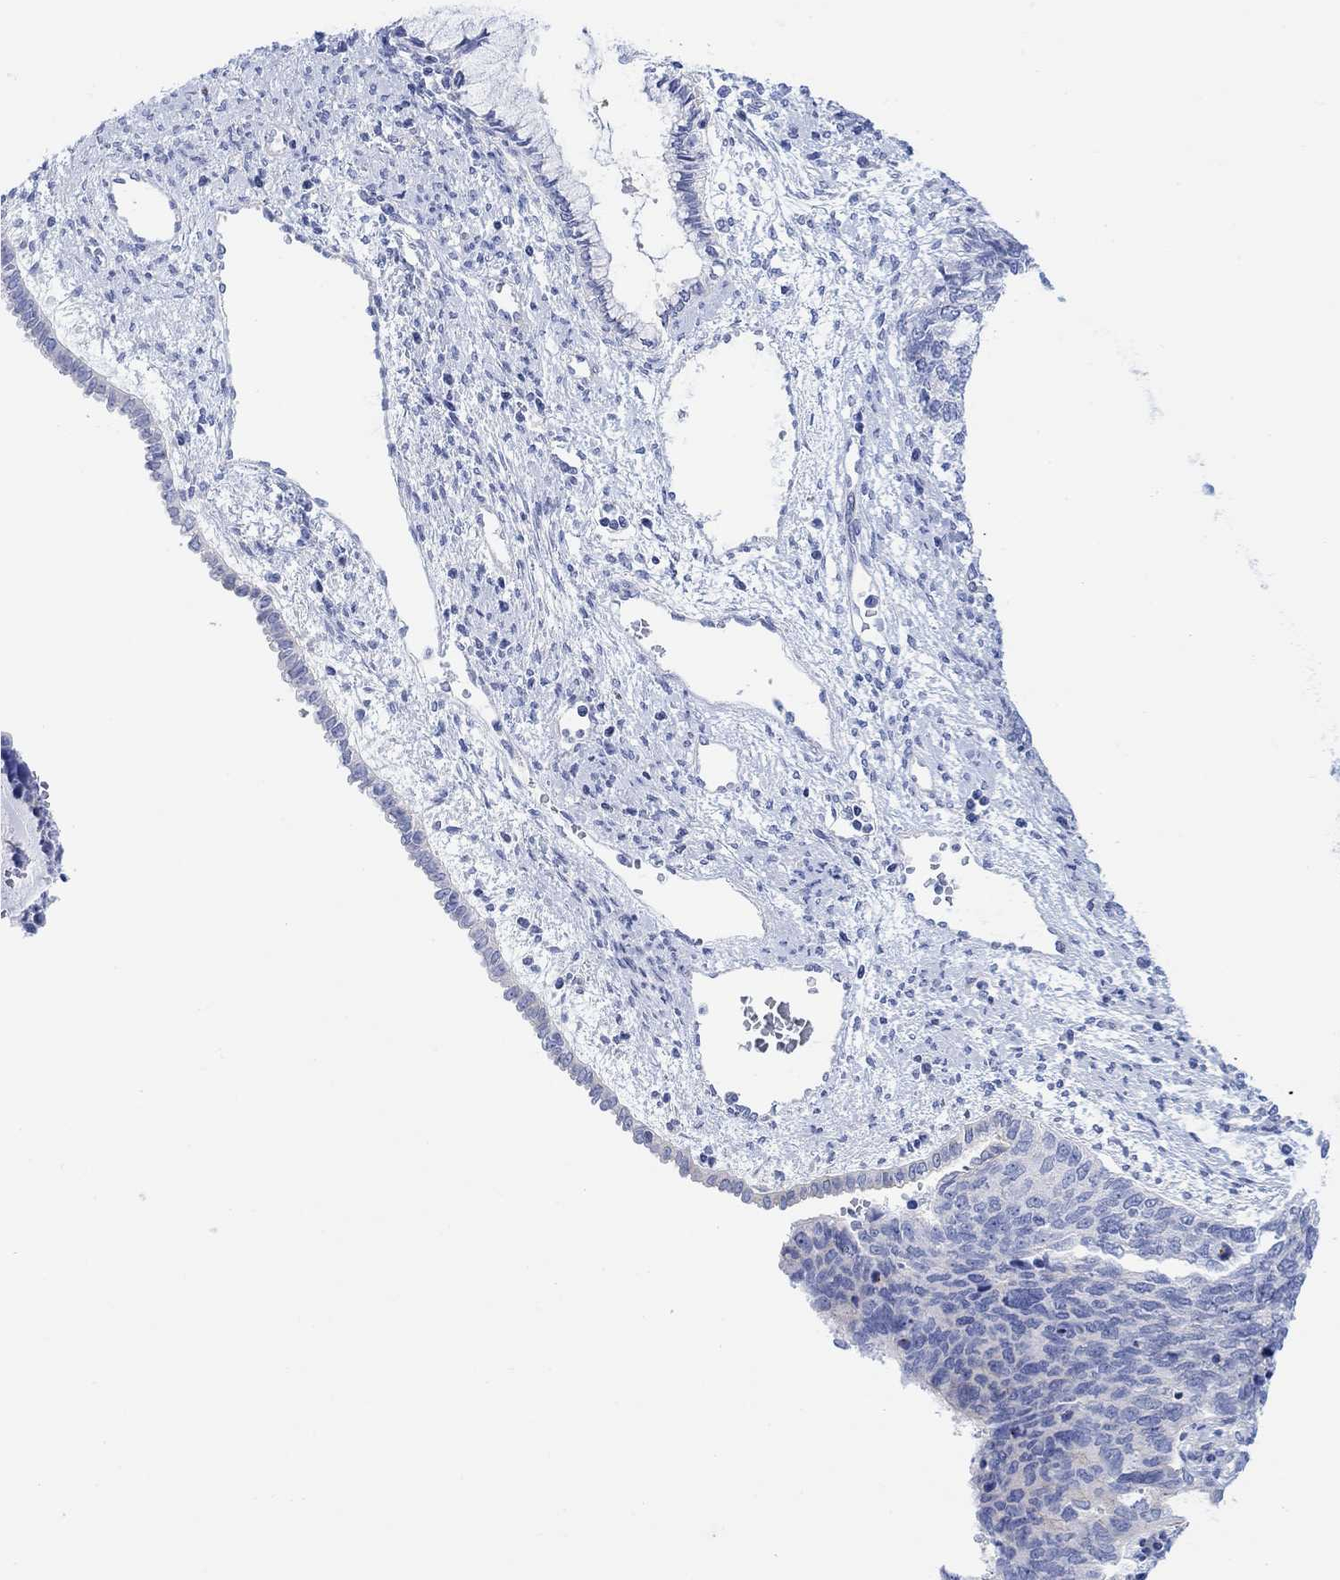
{"staining": {"intensity": "negative", "quantity": "none", "location": "none"}, "tissue": "cervical cancer", "cell_type": "Tumor cells", "image_type": "cancer", "snomed": [{"axis": "morphology", "description": "Squamous cell carcinoma, NOS"}, {"axis": "topography", "description": "Cervix"}], "caption": "Tumor cells are negative for protein expression in human squamous cell carcinoma (cervical). Brightfield microscopy of immunohistochemistry (IHC) stained with DAB (brown) and hematoxylin (blue), captured at high magnification.", "gene": "TLDC2", "patient": {"sex": "female", "age": 63}}